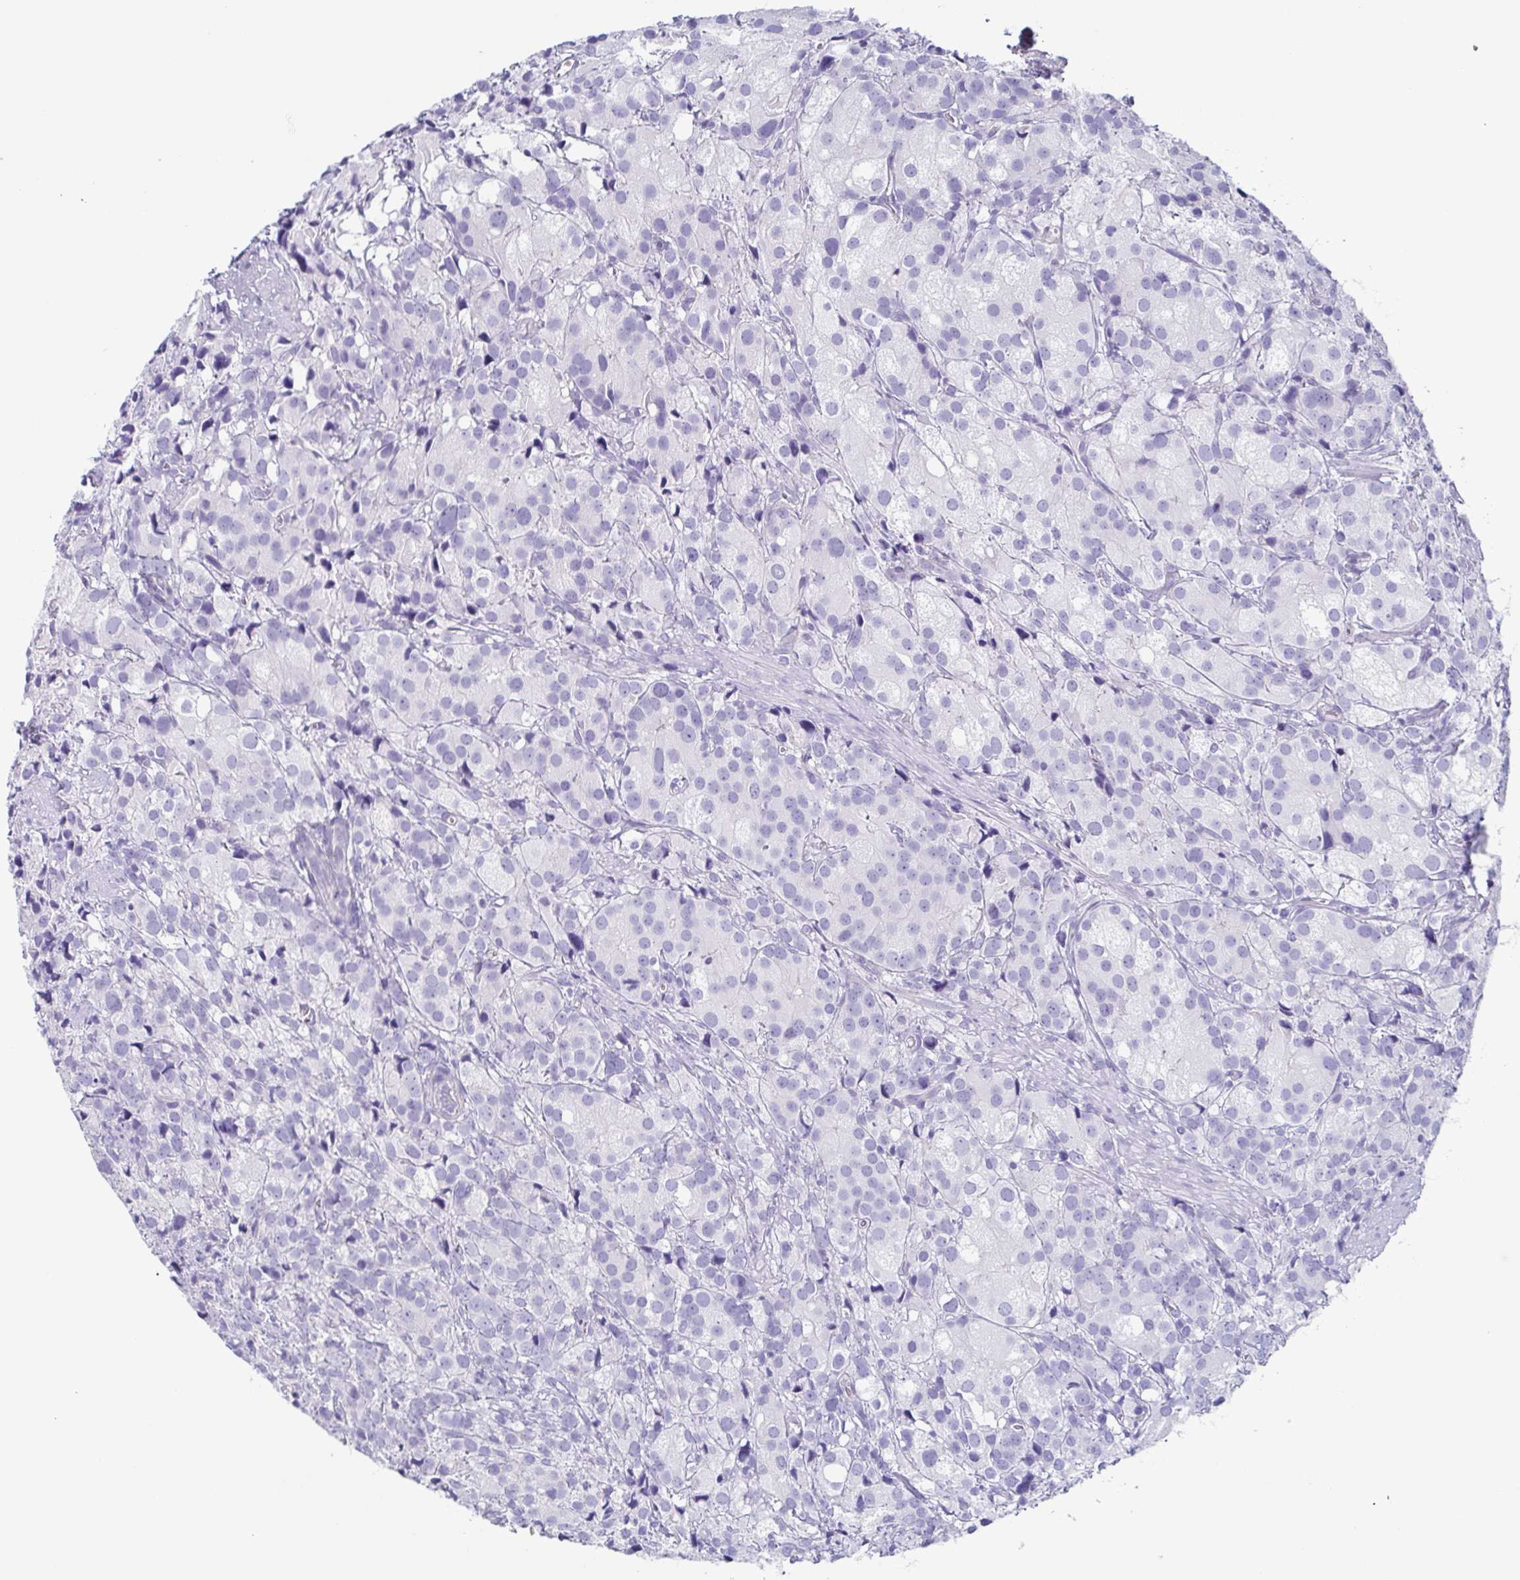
{"staining": {"intensity": "negative", "quantity": "none", "location": "none"}, "tissue": "prostate cancer", "cell_type": "Tumor cells", "image_type": "cancer", "snomed": [{"axis": "morphology", "description": "Adenocarcinoma, High grade"}, {"axis": "topography", "description": "Prostate"}], "caption": "DAB immunohistochemical staining of adenocarcinoma (high-grade) (prostate) demonstrates no significant staining in tumor cells.", "gene": "PRR4", "patient": {"sex": "male", "age": 86}}